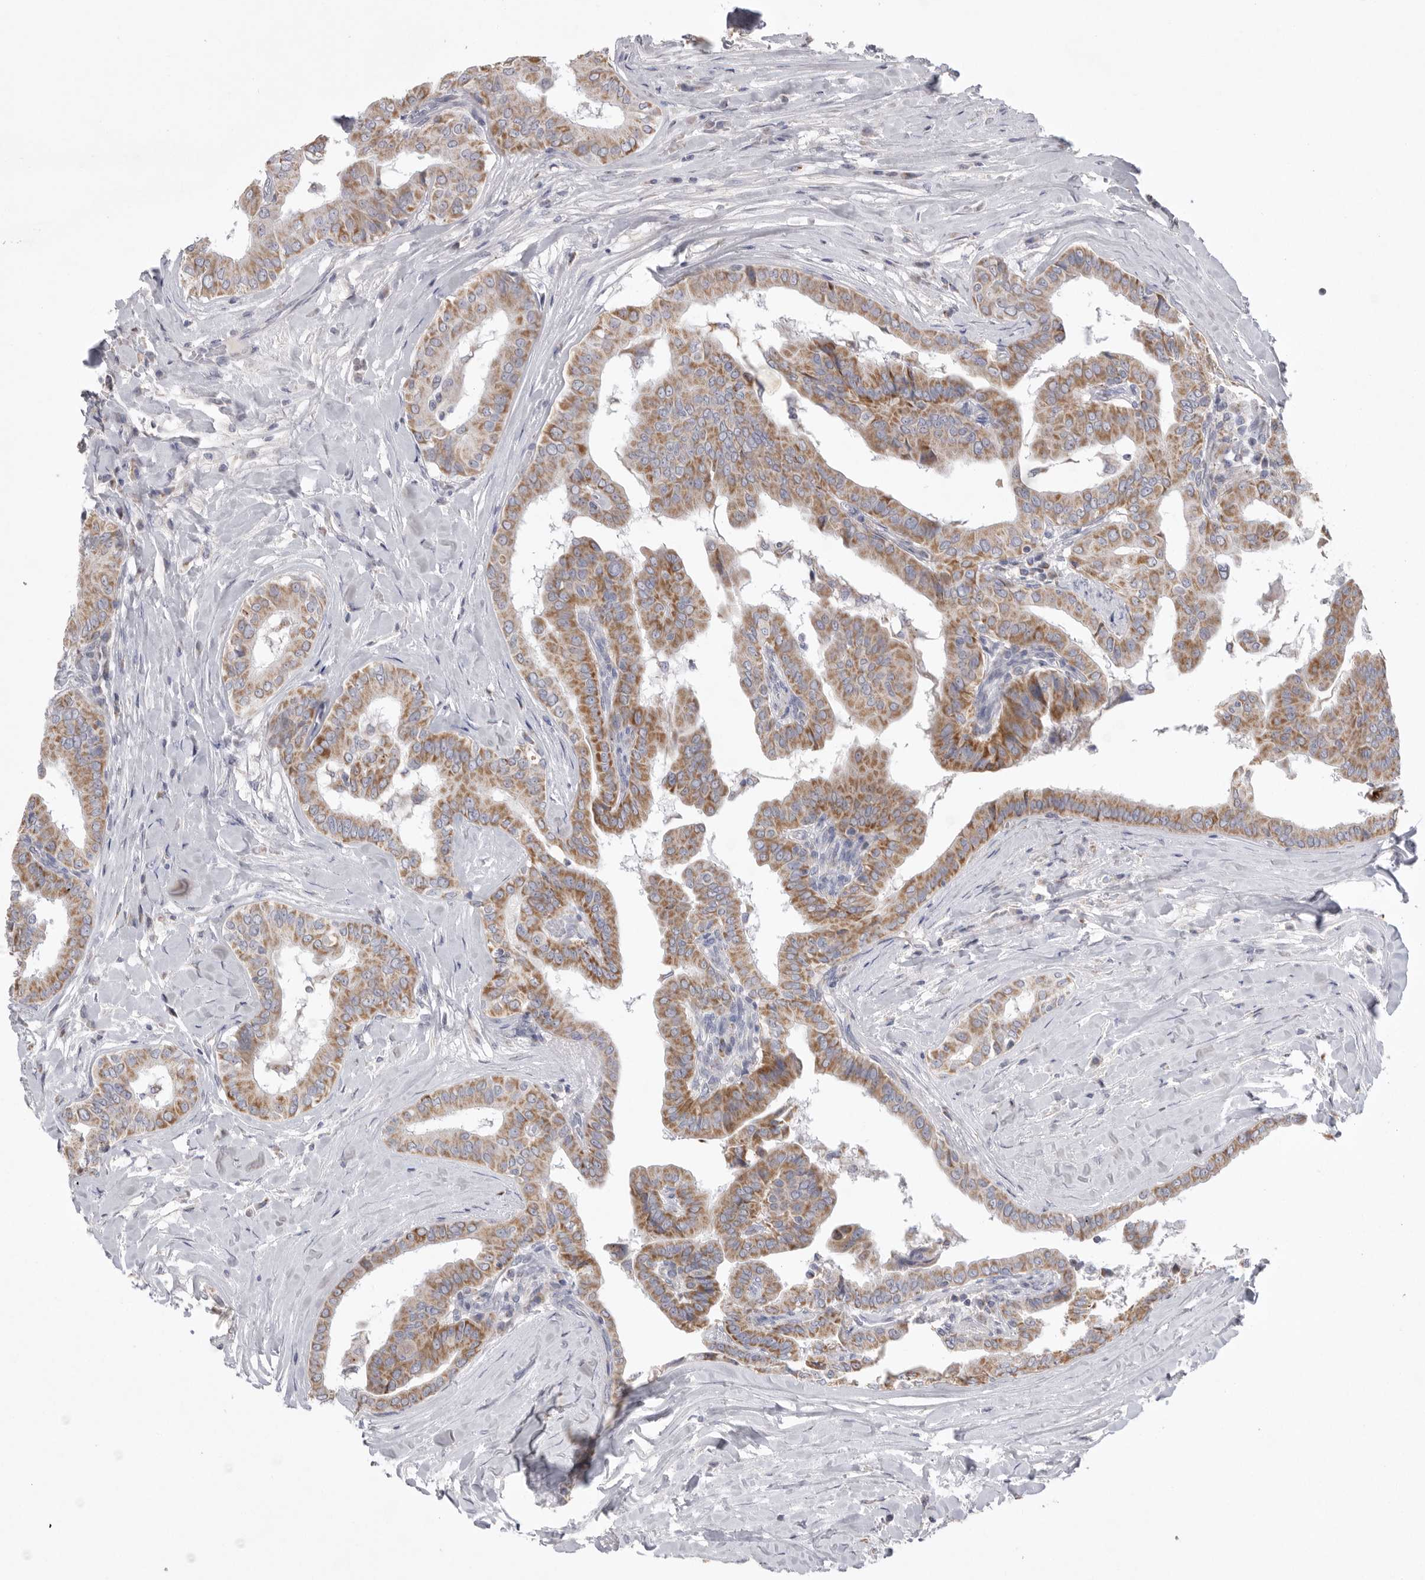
{"staining": {"intensity": "moderate", "quantity": ">75%", "location": "cytoplasmic/membranous"}, "tissue": "thyroid cancer", "cell_type": "Tumor cells", "image_type": "cancer", "snomed": [{"axis": "morphology", "description": "Papillary adenocarcinoma, NOS"}, {"axis": "topography", "description": "Thyroid gland"}], "caption": "High-power microscopy captured an immunohistochemistry image of thyroid papillary adenocarcinoma, revealing moderate cytoplasmic/membranous expression in about >75% of tumor cells. The staining was performed using DAB to visualize the protein expression in brown, while the nuclei were stained in blue with hematoxylin (Magnification: 20x).", "gene": "VDAC3", "patient": {"sex": "male", "age": 33}}